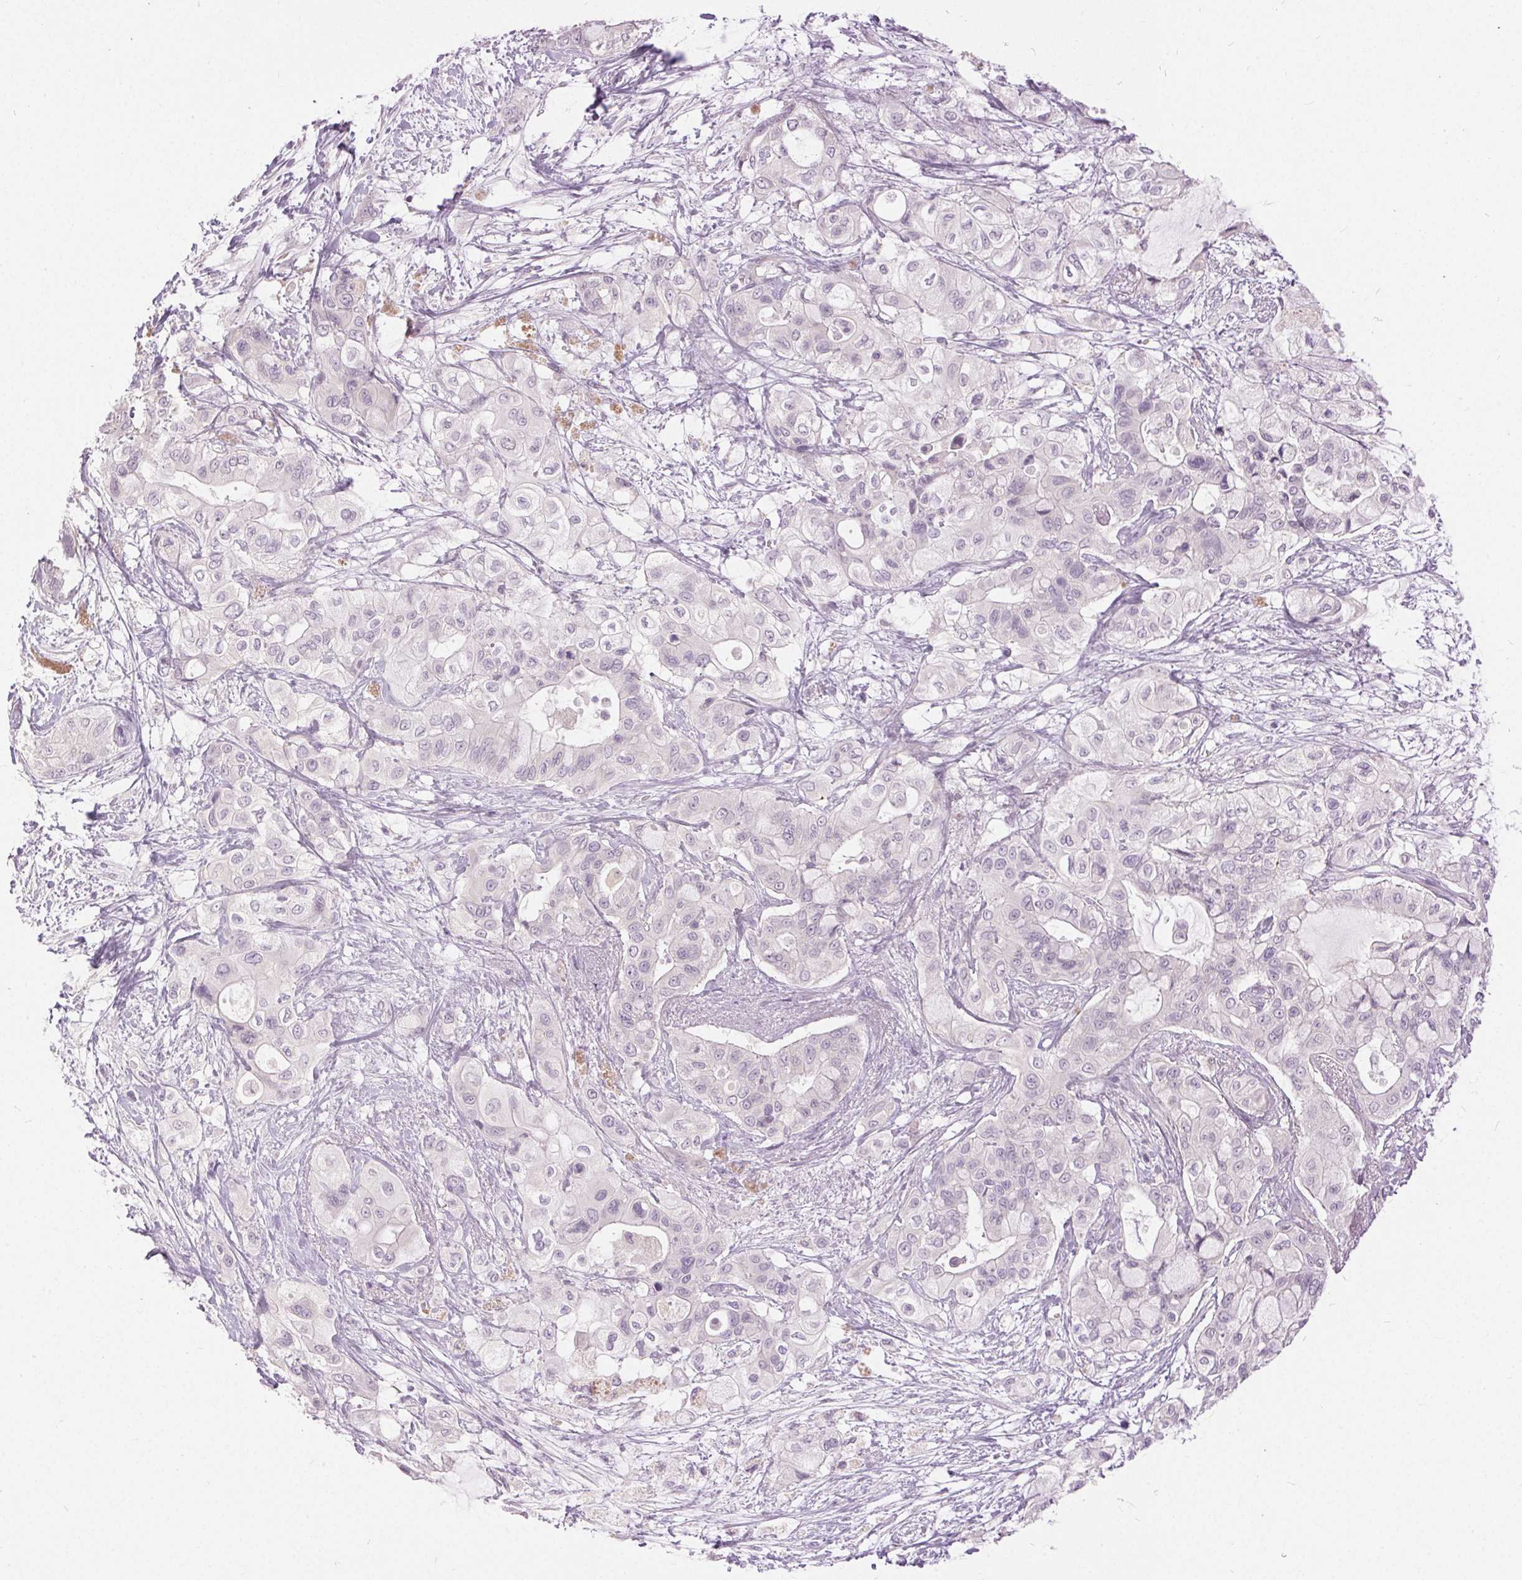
{"staining": {"intensity": "negative", "quantity": "none", "location": "none"}, "tissue": "pancreatic cancer", "cell_type": "Tumor cells", "image_type": "cancer", "snomed": [{"axis": "morphology", "description": "Adenocarcinoma, NOS"}, {"axis": "topography", "description": "Pancreas"}], "caption": "This is a photomicrograph of IHC staining of pancreatic adenocarcinoma, which shows no positivity in tumor cells.", "gene": "DSG3", "patient": {"sex": "male", "age": 71}}